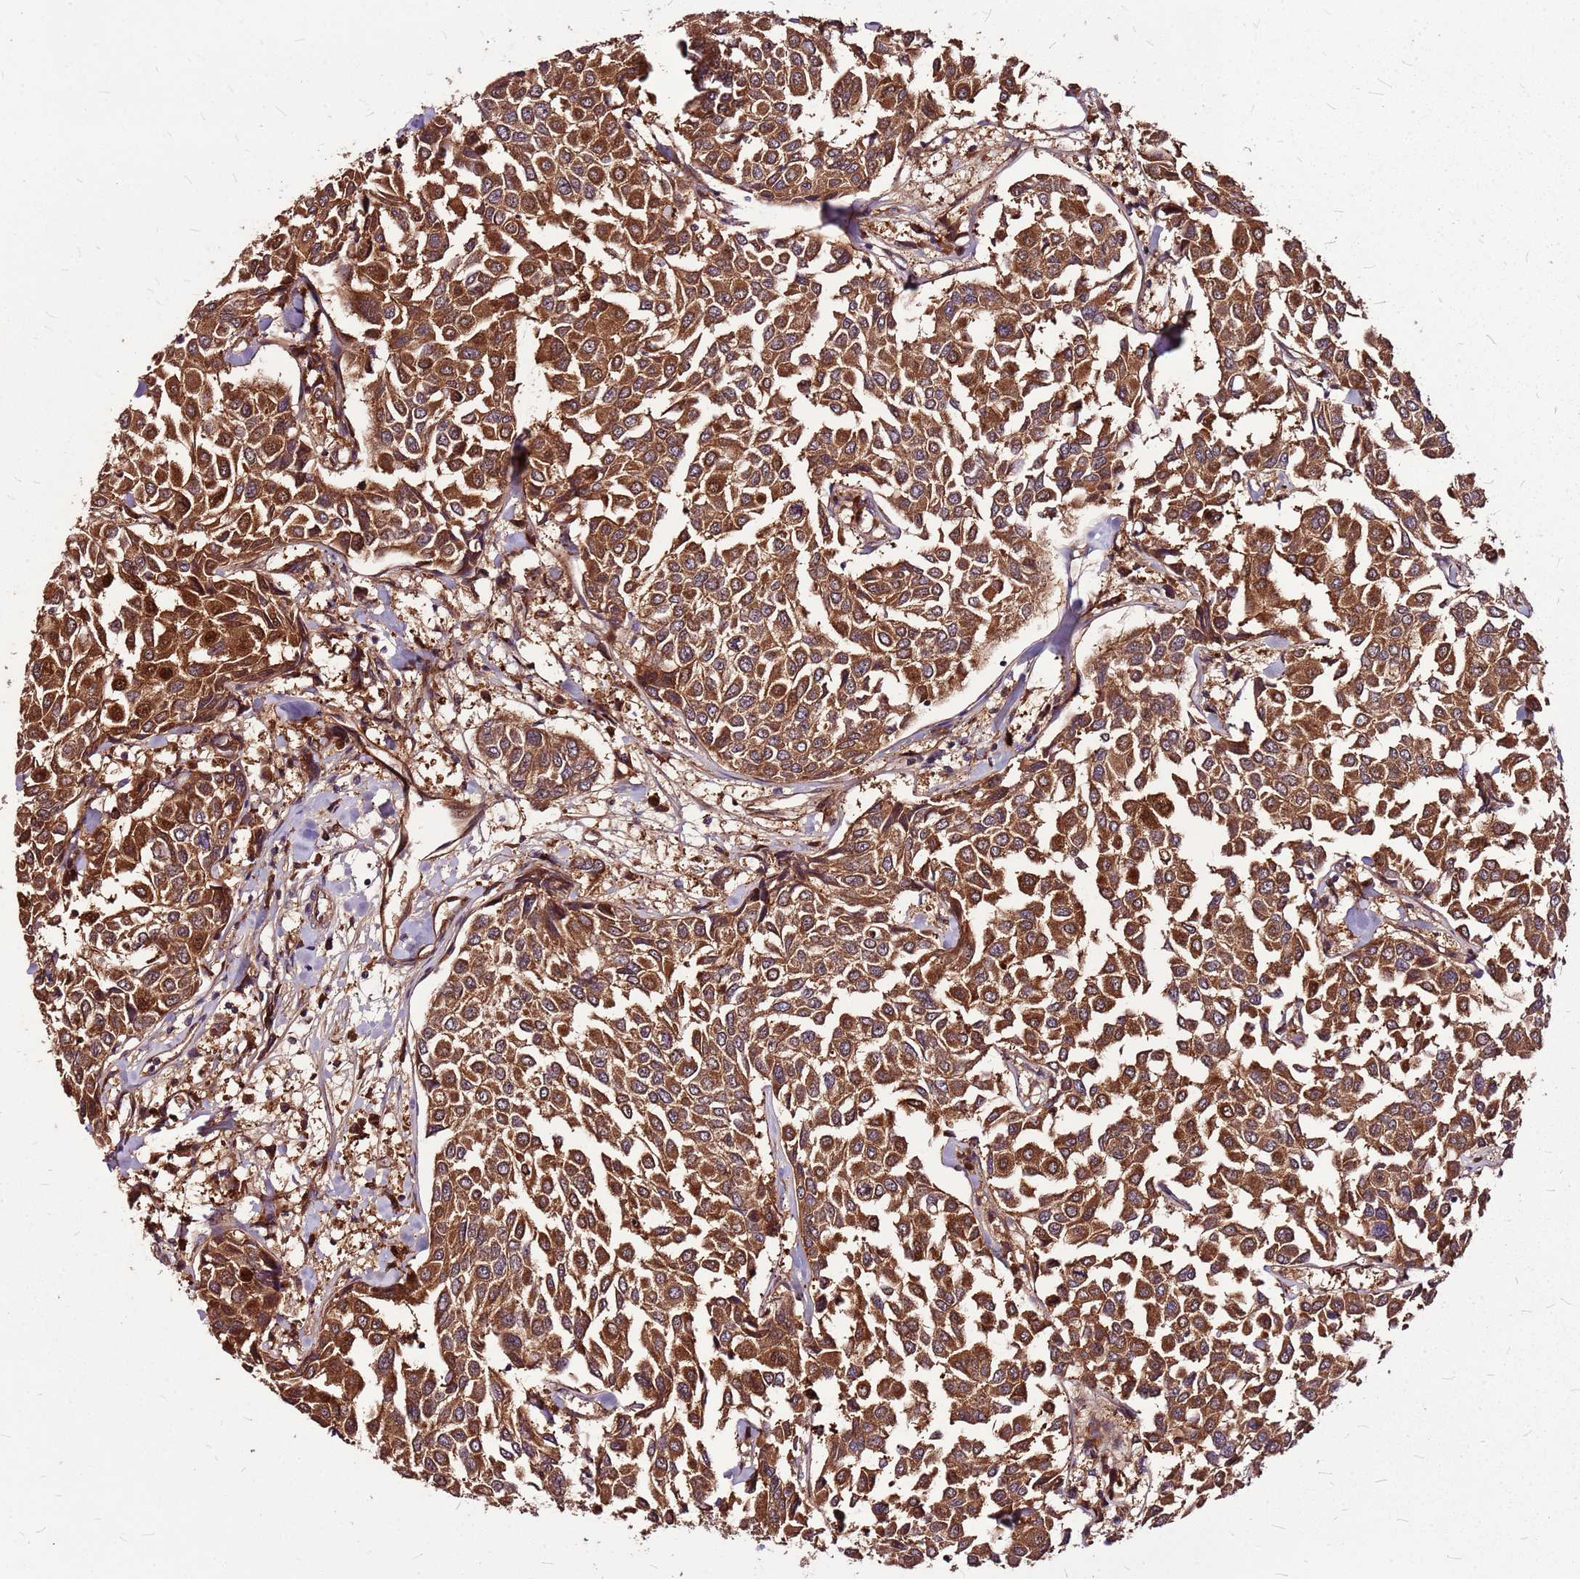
{"staining": {"intensity": "strong", "quantity": ">75%", "location": "cytoplasmic/membranous"}, "tissue": "breast cancer", "cell_type": "Tumor cells", "image_type": "cancer", "snomed": [{"axis": "morphology", "description": "Duct carcinoma"}, {"axis": "topography", "description": "Breast"}], "caption": "Tumor cells demonstrate high levels of strong cytoplasmic/membranous staining in approximately >75% of cells in breast infiltrating ductal carcinoma.", "gene": "LYPLAL1", "patient": {"sex": "female", "age": 55}}